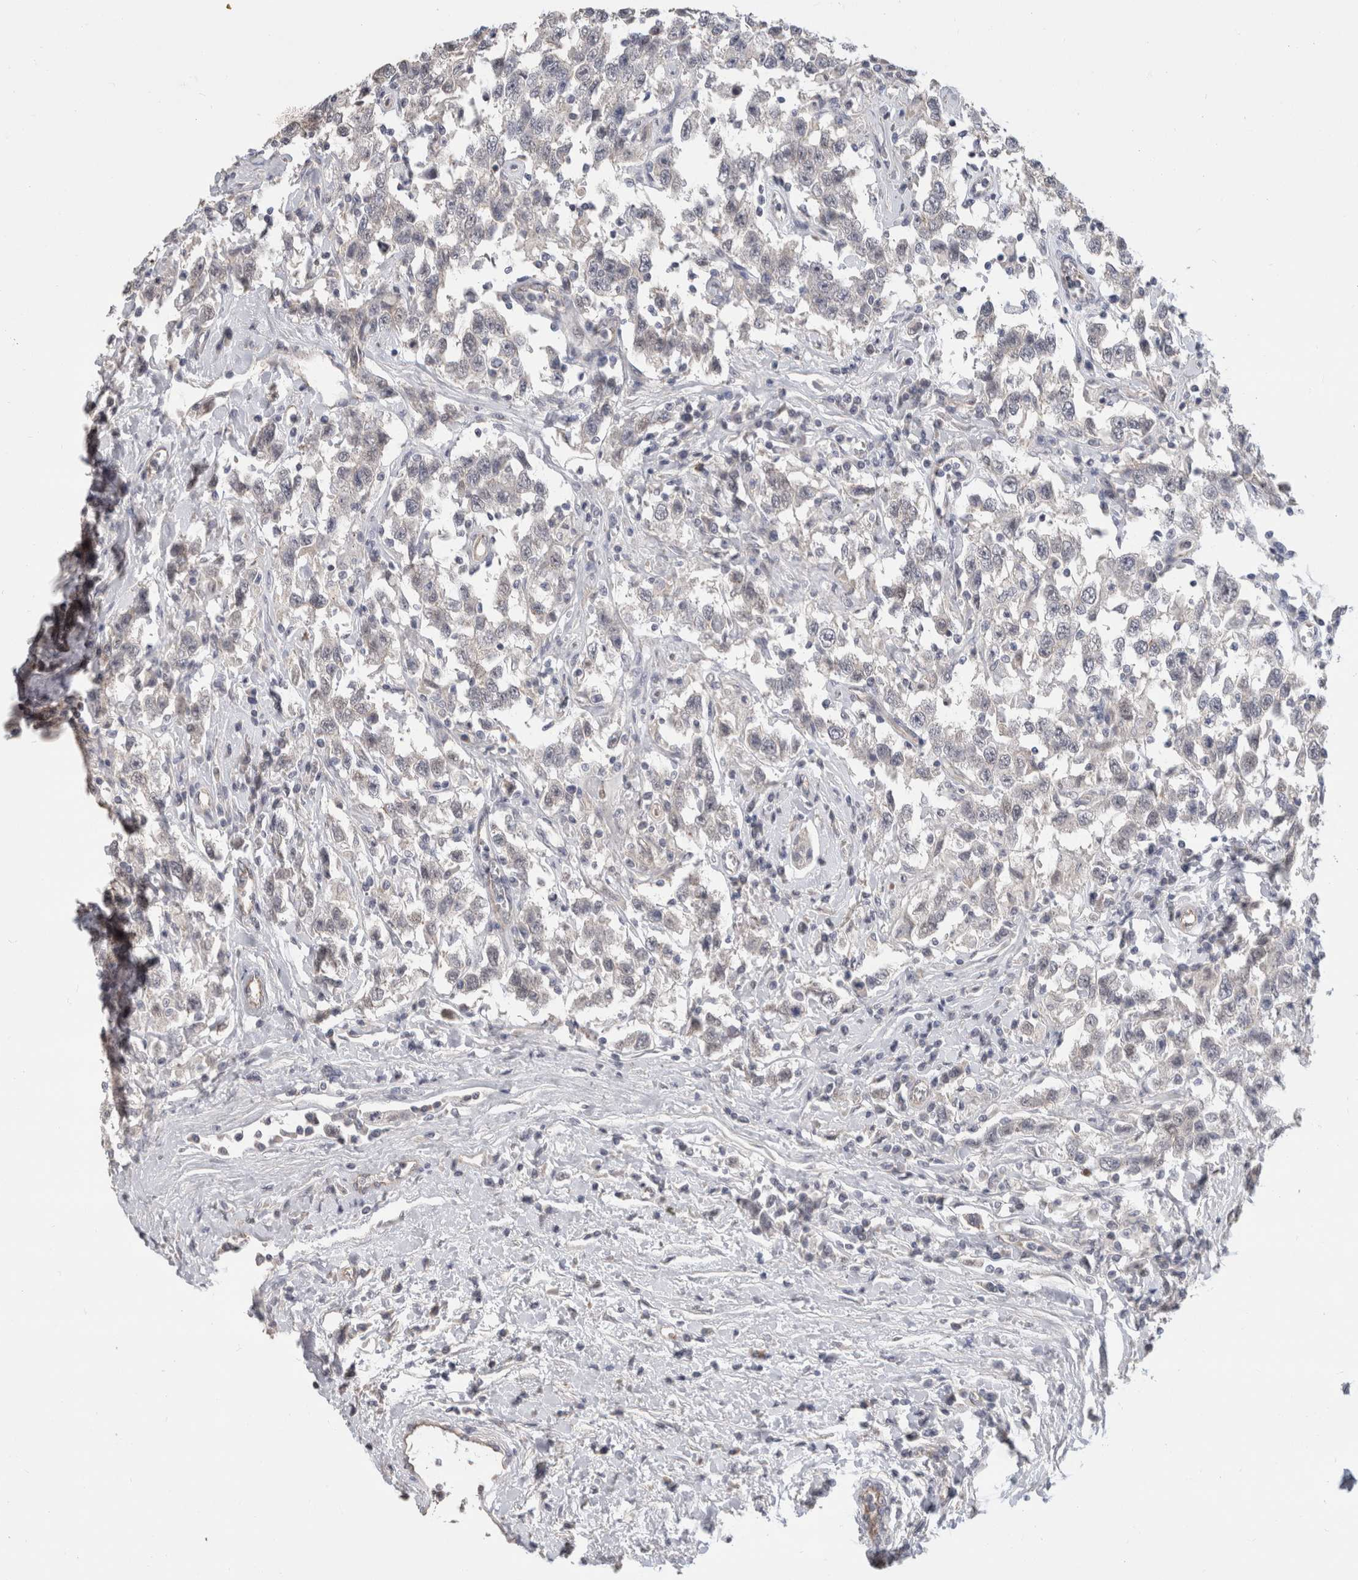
{"staining": {"intensity": "negative", "quantity": "none", "location": "none"}, "tissue": "testis cancer", "cell_type": "Tumor cells", "image_type": "cancer", "snomed": [{"axis": "morphology", "description": "Seminoma, NOS"}, {"axis": "topography", "description": "Testis"}], "caption": "IHC of testis cancer demonstrates no staining in tumor cells.", "gene": "AFP", "patient": {"sex": "male", "age": 41}}